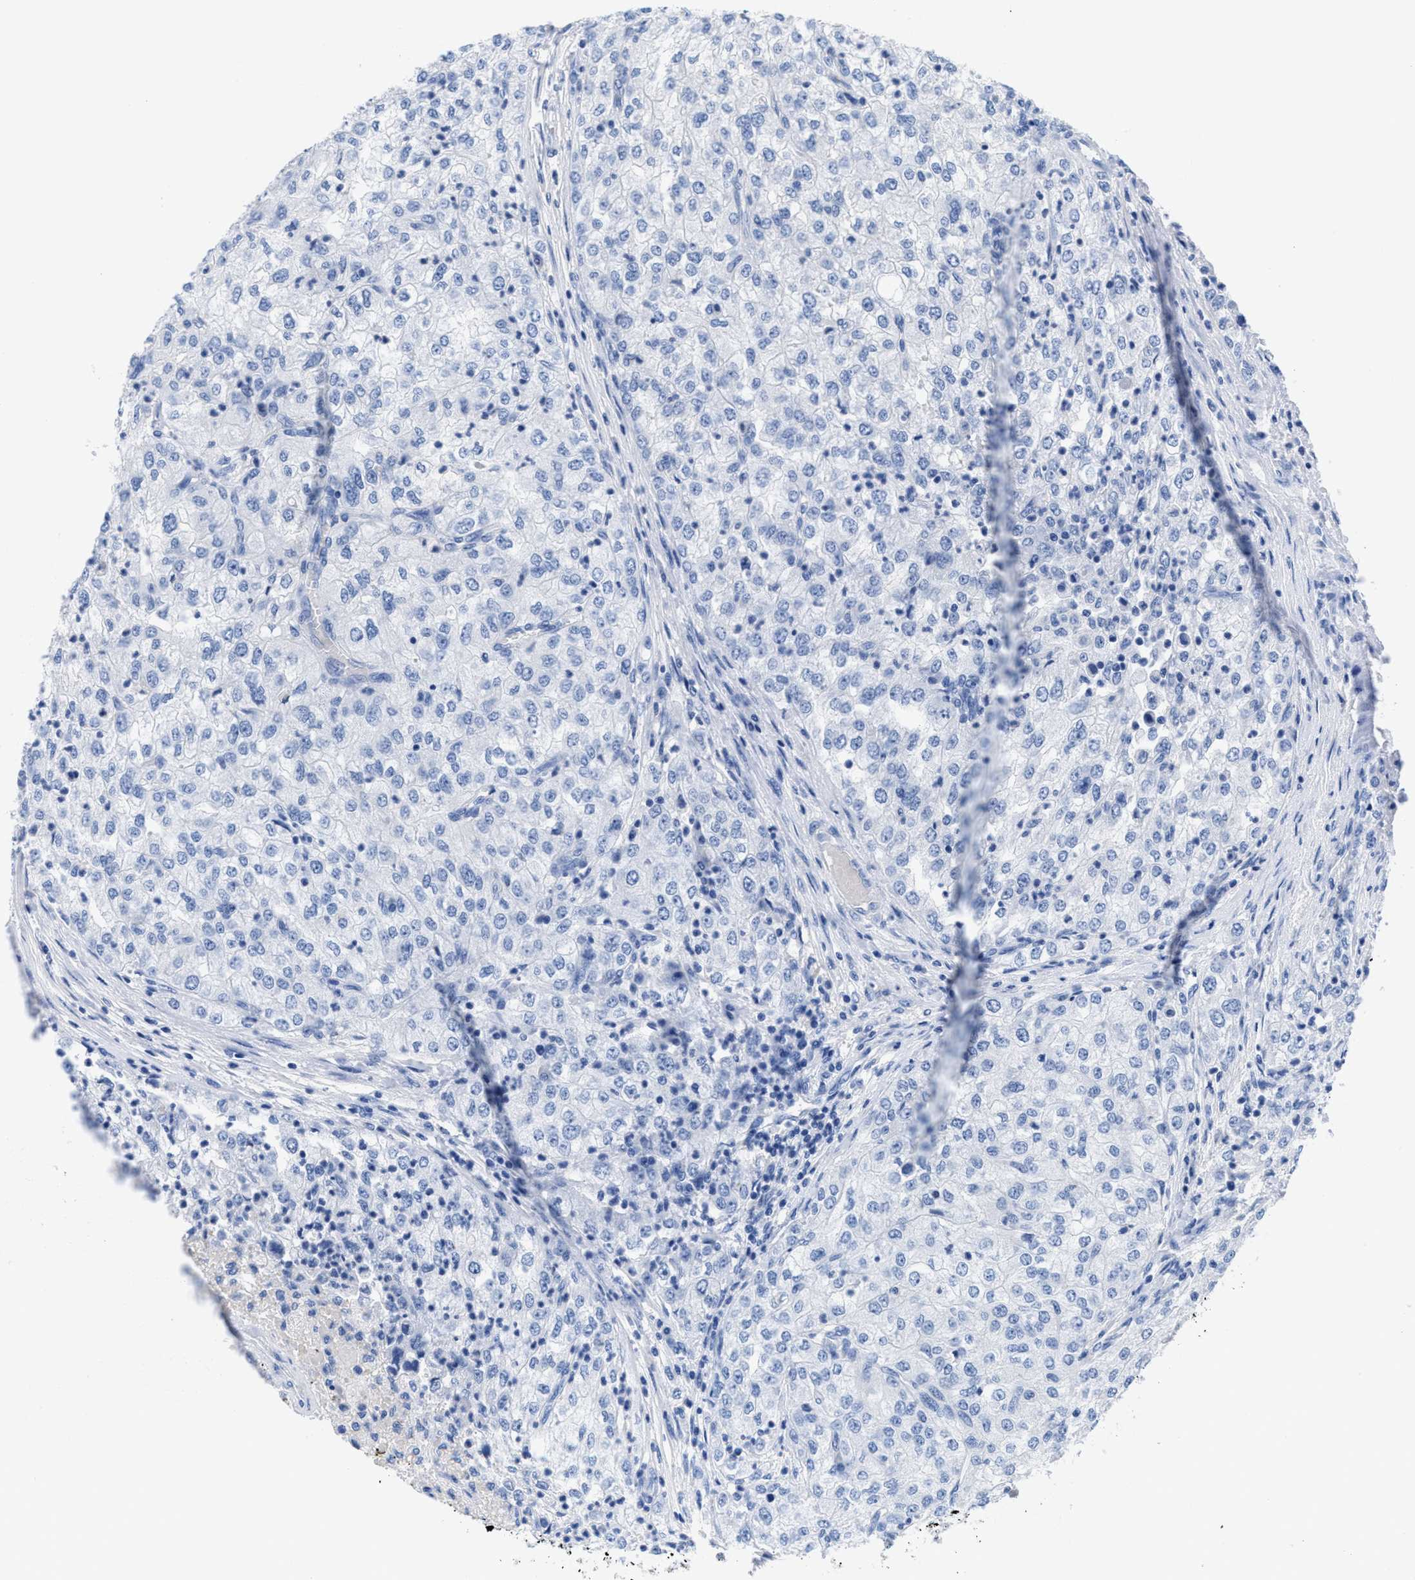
{"staining": {"intensity": "negative", "quantity": "none", "location": "none"}, "tissue": "renal cancer", "cell_type": "Tumor cells", "image_type": "cancer", "snomed": [{"axis": "morphology", "description": "Adenocarcinoma, NOS"}, {"axis": "topography", "description": "Kidney"}], "caption": "Immunohistochemistry (IHC) histopathology image of neoplastic tissue: human renal cancer (adenocarcinoma) stained with DAB shows no significant protein expression in tumor cells.", "gene": "SLFN13", "patient": {"sex": "female", "age": 54}}